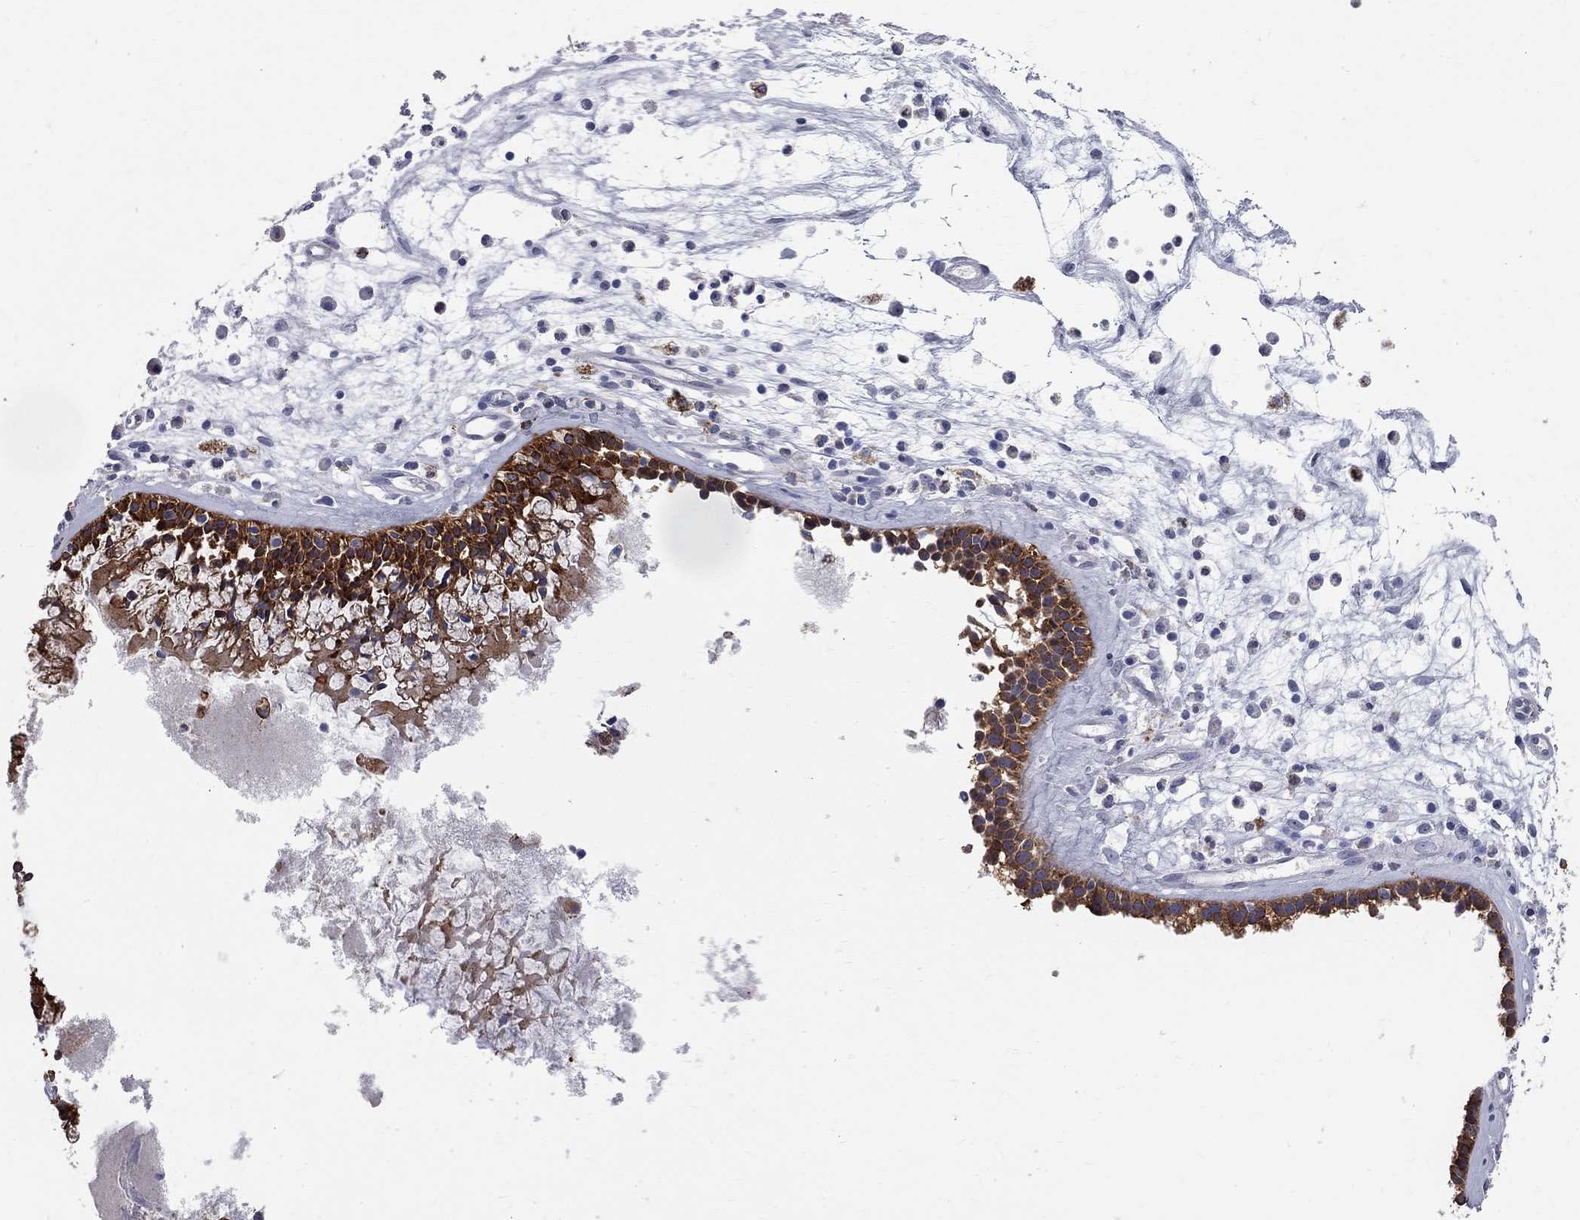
{"staining": {"intensity": "strong", "quantity": ">75%", "location": "cytoplasmic/membranous"}, "tissue": "nasopharynx", "cell_type": "Respiratory epithelial cells", "image_type": "normal", "snomed": [{"axis": "morphology", "description": "Normal tissue, NOS"}, {"axis": "topography", "description": "Nasopharynx"}], "caption": "Protein expression analysis of normal nasopharynx reveals strong cytoplasmic/membranous expression in approximately >75% of respiratory epithelial cells.", "gene": "ACSL1", "patient": {"sex": "female", "age": 47}}